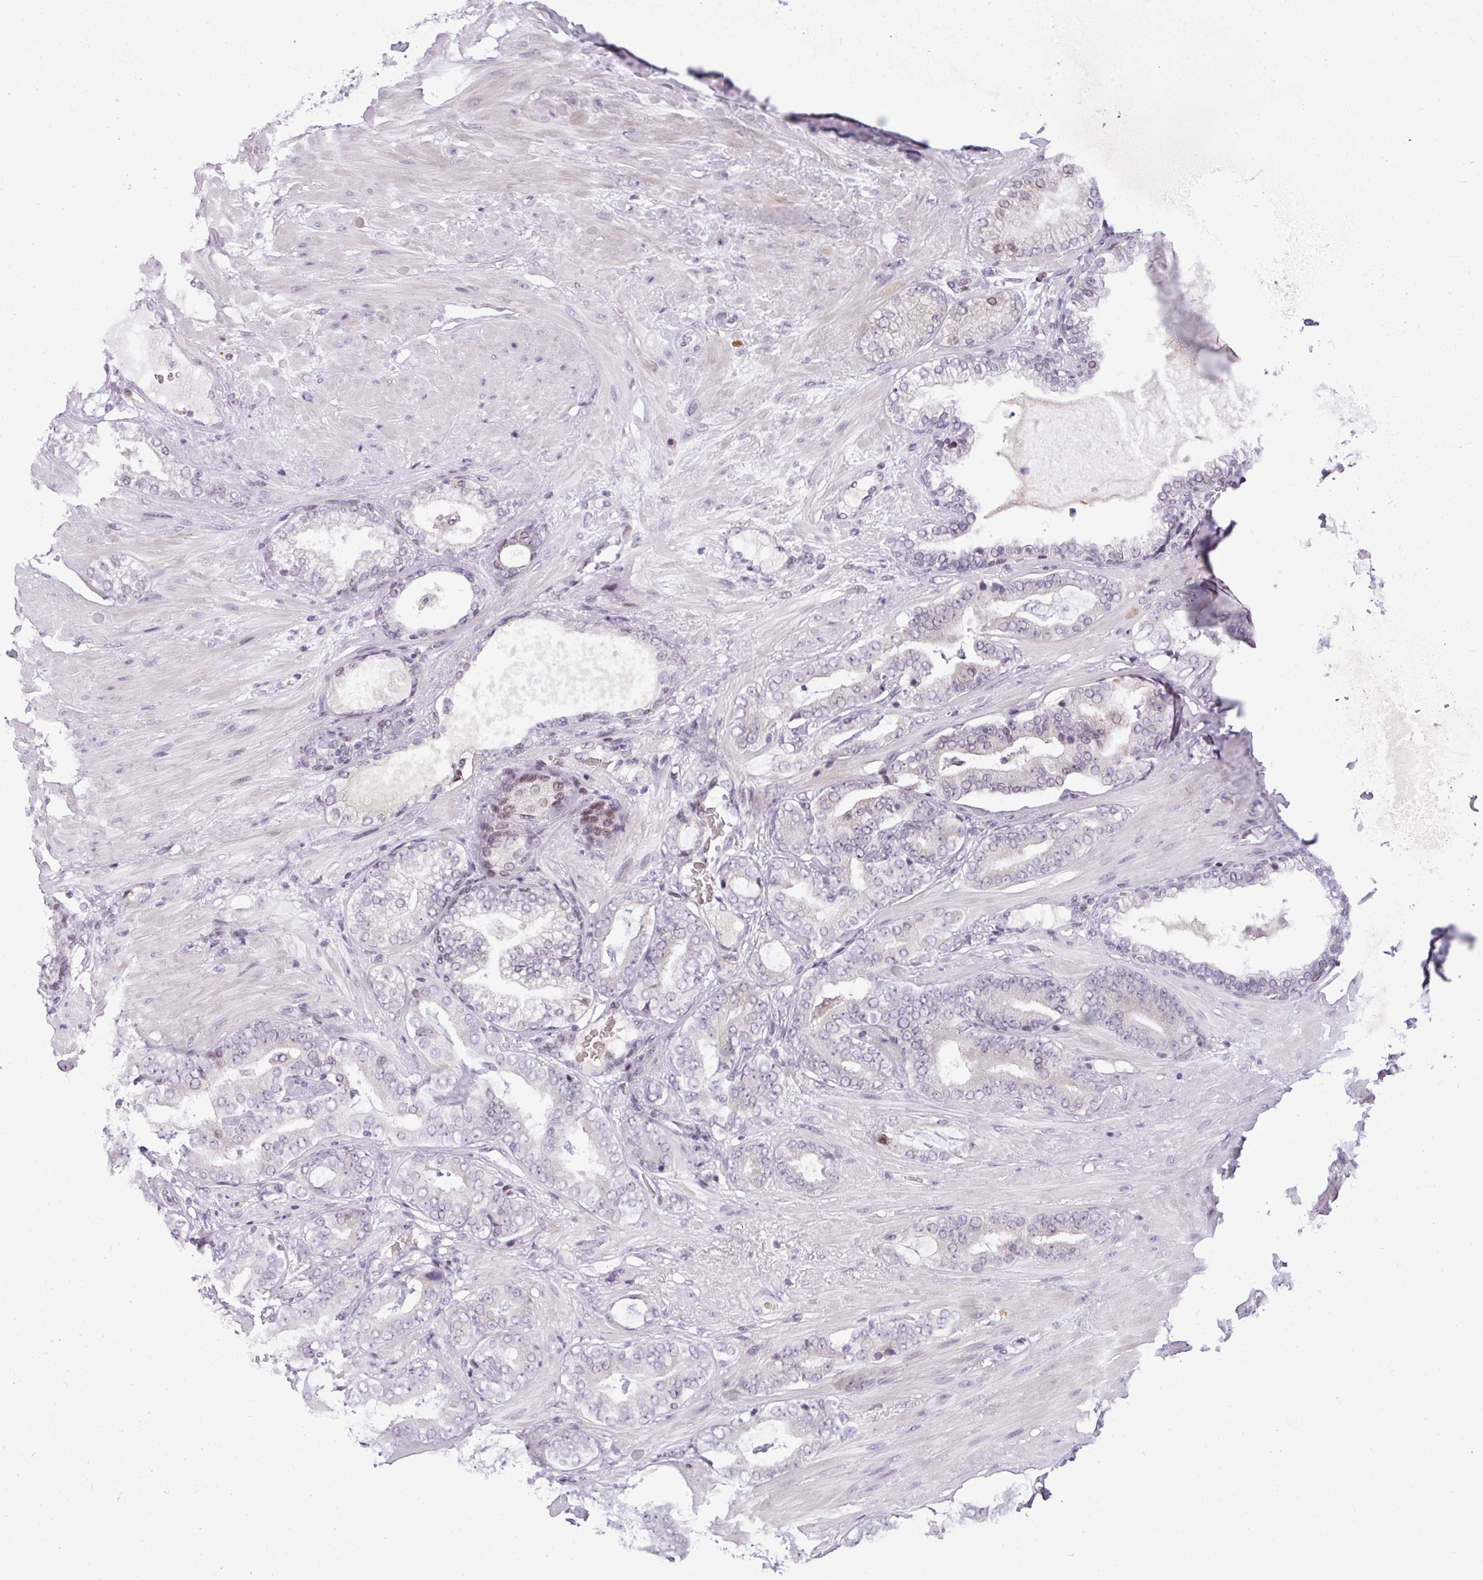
{"staining": {"intensity": "moderate", "quantity": "<25%", "location": "nuclear"}, "tissue": "prostate cancer", "cell_type": "Tumor cells", "image_type": "cancer", "snomed": [{"axis": "morphology", "description": "Adenocarcinoma, Low grade"}, {"axis": "topography", "description": "Prostate"}], "caption": "Prostate cancer (adenocarcinoma (low-grade)) stained for a protein exhibits moderate nuclear positivity in tumor cells.", "gene": "SLC66A2", "patient": {"sex": "male", "age": 61}}